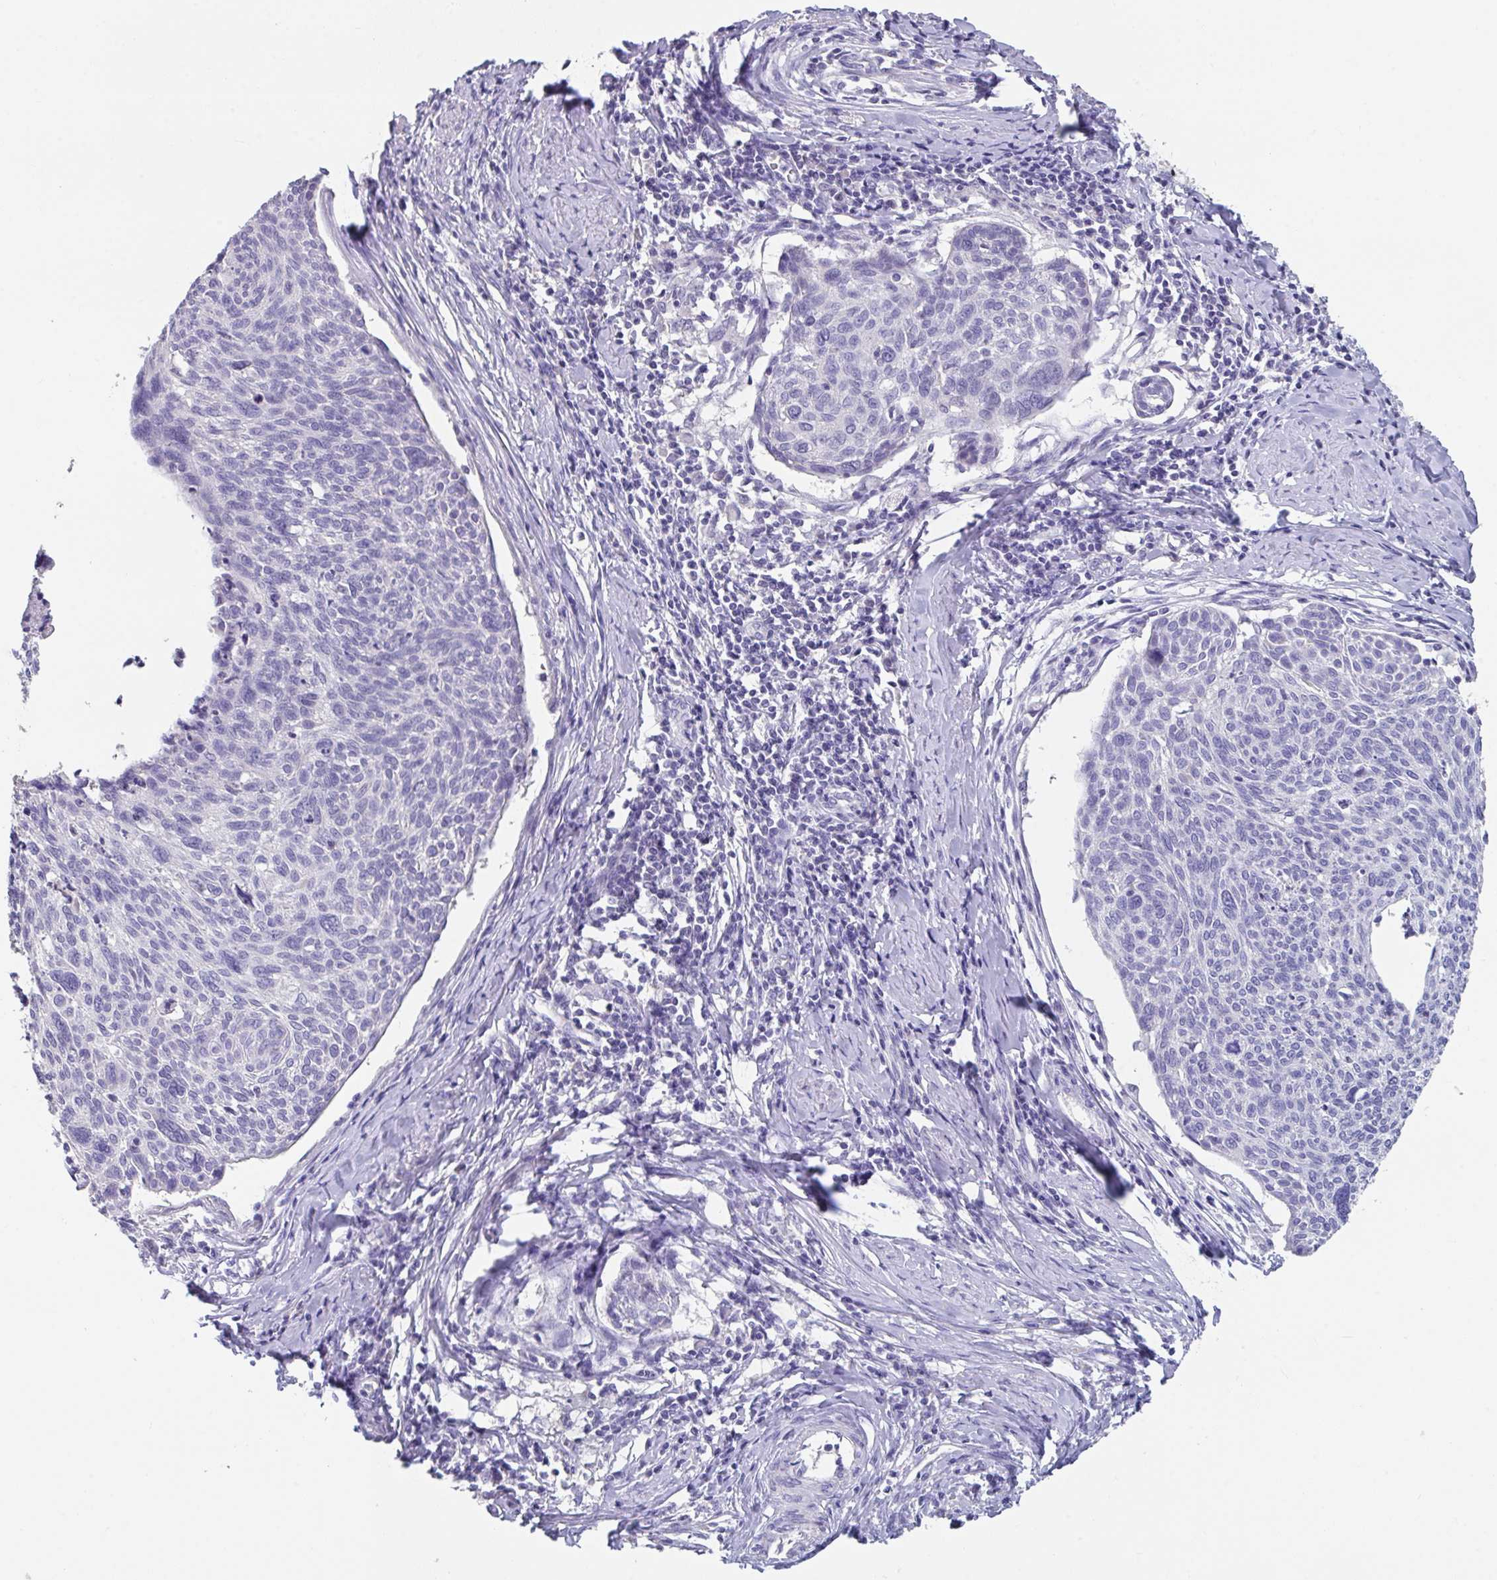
{"staining": {"intensity": "negative", "quantity": "none", "location": "none"}, "tissue": "cervical cancer", "cell_type": "Tumor cells", "image_type": "cancer", "snomed": [{"axis": "morphology", "description": "Squamous cell carcinoma, NOS"}, {"axis": "topography", "description": "Cervix"}], "caption": "Image shows no significant protein expression in tumor cells of squamous cell carcinoma (cervical). (DAB immunohistochemistry (IHC) visualized using brightfield microscopy, high magnification).", "gene": "SLC44A4", "patient": {"sex": "female", "age": 49}}